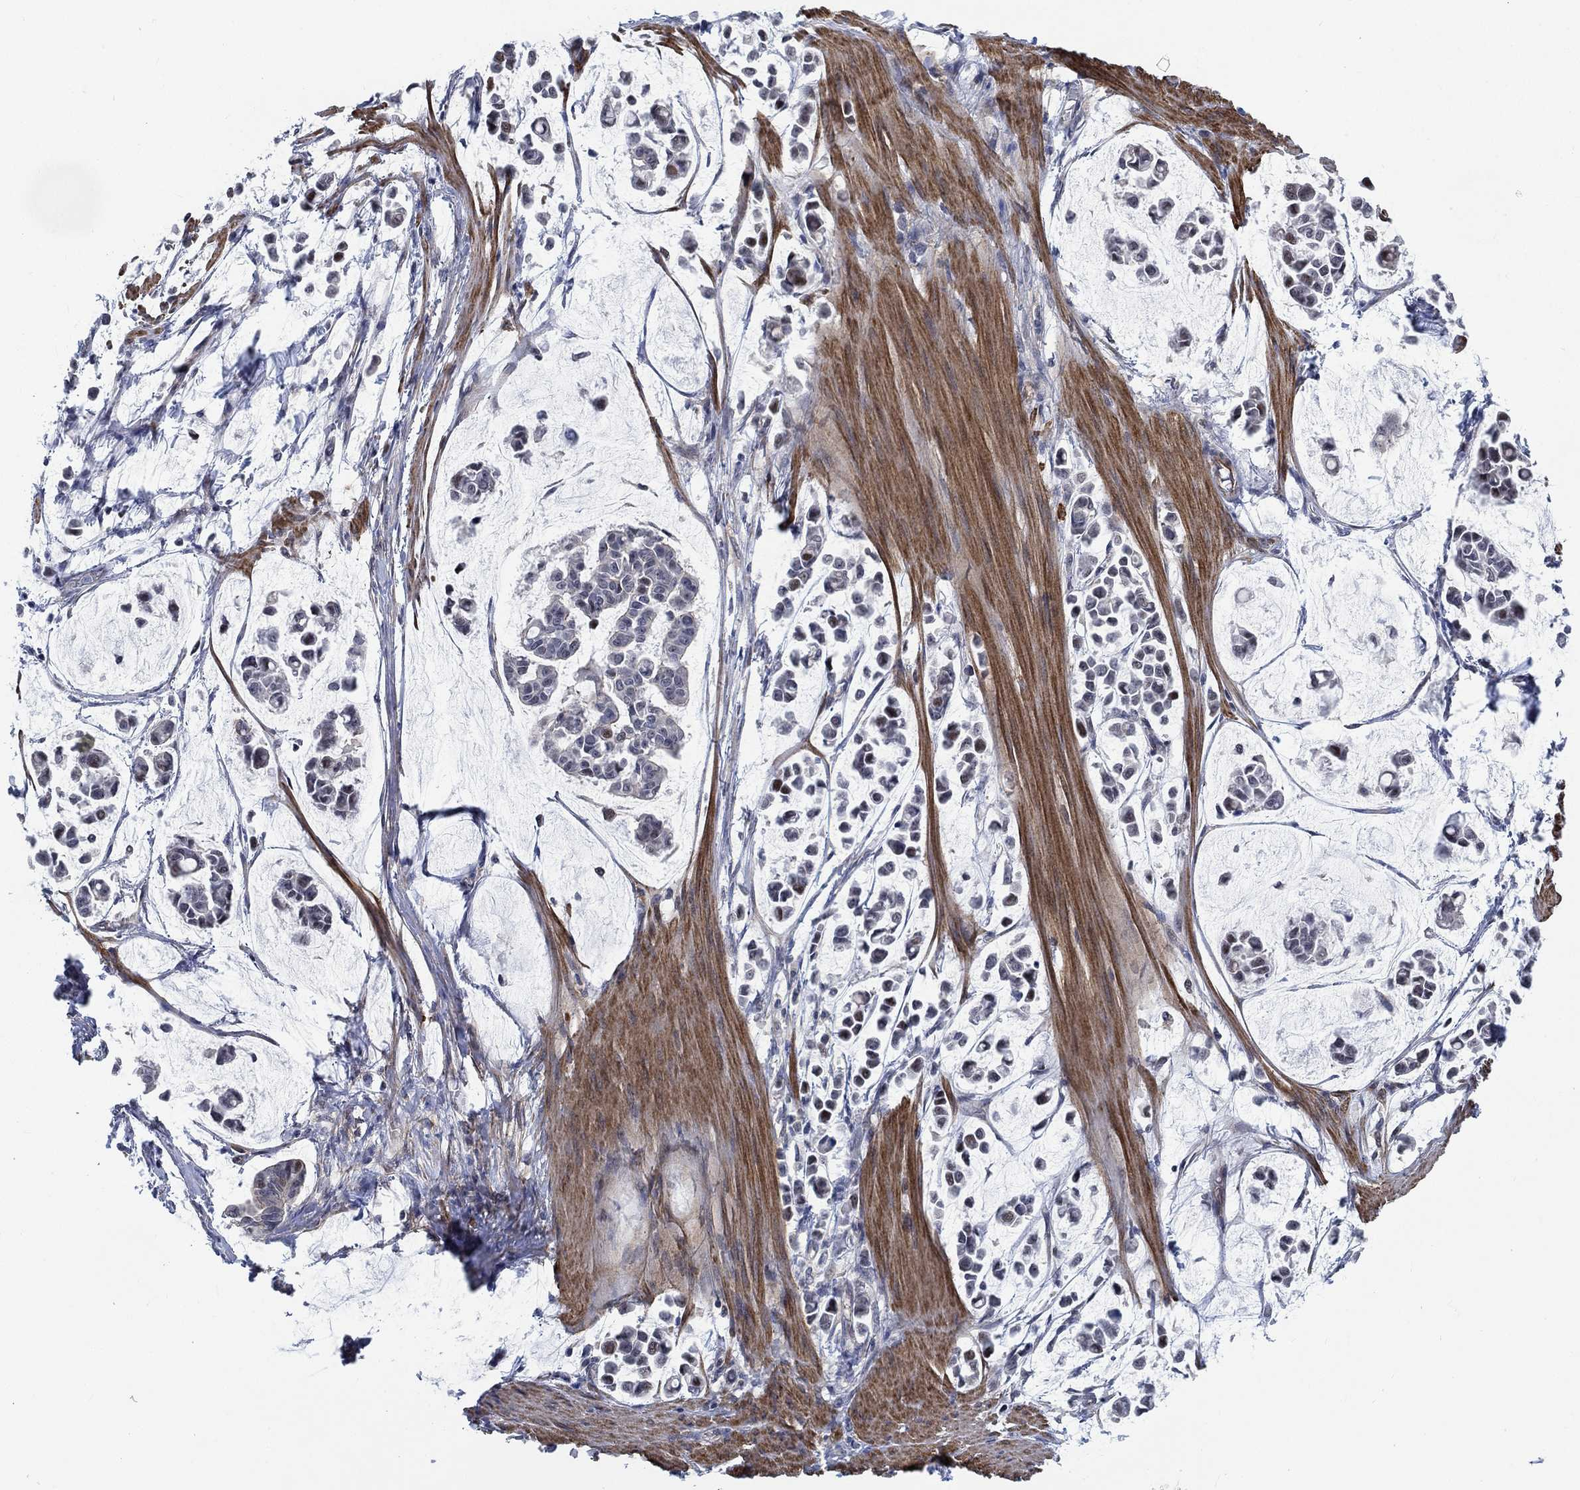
{"staining": {"intensity": "strong", "quantity": "<25%", "location": "nuclear"}, "tissue": "stomach cancer", "cell_type": "Tumor cells", "image_type": "cancer", "snomed": [{"axis": "morphology", "description": "Adenocarcinoma, NOS"}, {"axis": "topography", "description": "Stomach"}], "caption": "A photomicrograph showing strong nuclear expression in approximately <25% of tumor cells in stomach cancer (adenocarcinoma), as visualized by brown immunohistochemical staining.", "gene": "KCNH8", "patient": {"sex": "male", "age": 82}}